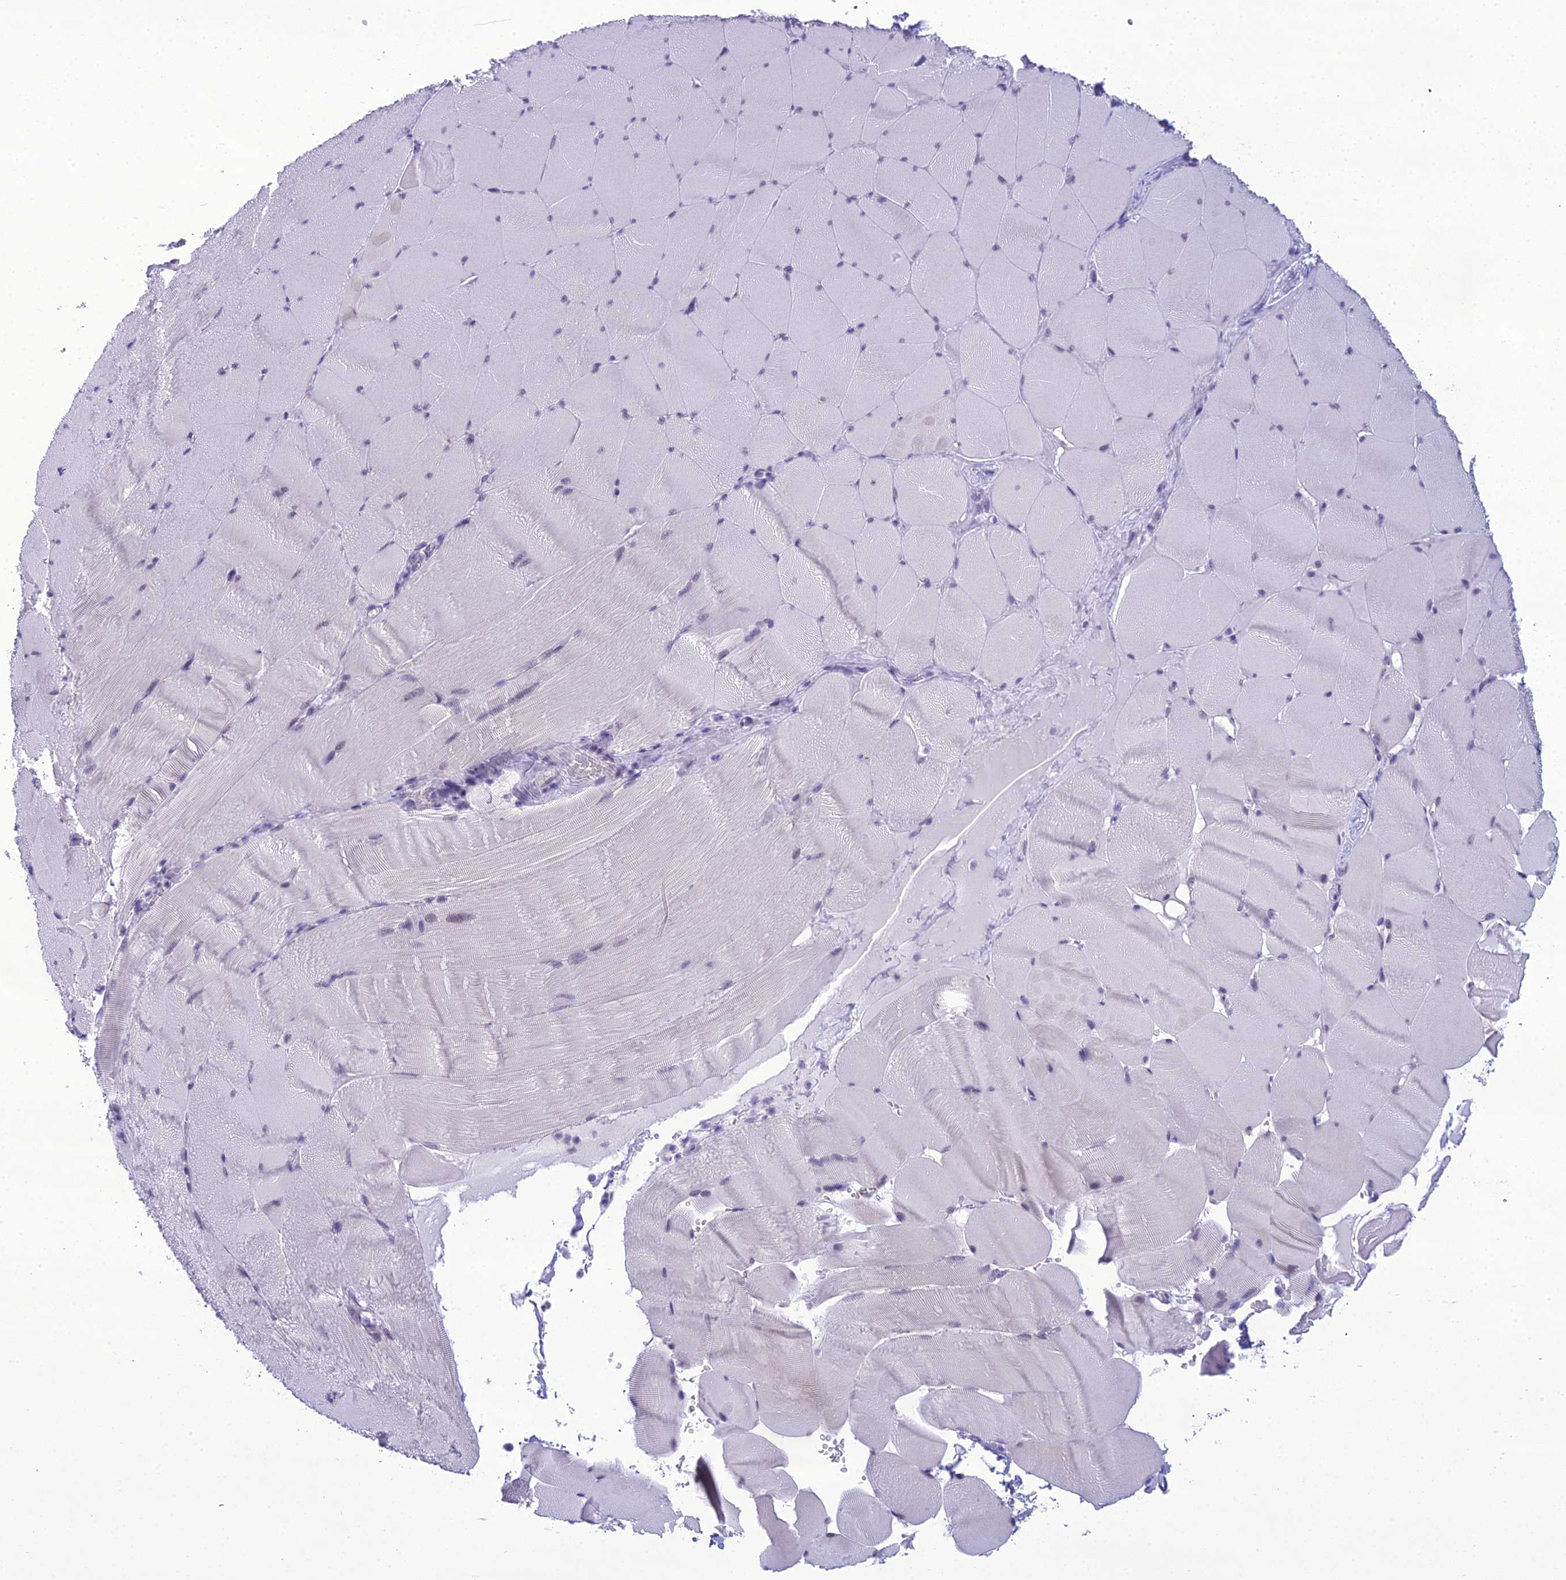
{"staining": {"intensity": "negative", "quantity": "none", "location": "none"}, "tissue": "skeletal muscle", "cell_type": "Myocytes", "image_type": "normal", "snomed": [{"axis": "morphology", "description": "Normal tissue, NOS"}, {"axis": "topography", "description": "Skeletal muscle"}], "caption": "An IHC micrograph of unremarkable skeletal muscle is shown. There is no staining in myocytes of skeletal muscle.", "gene": "B9D2", "patient": {"sex": "male", "age": 62}}